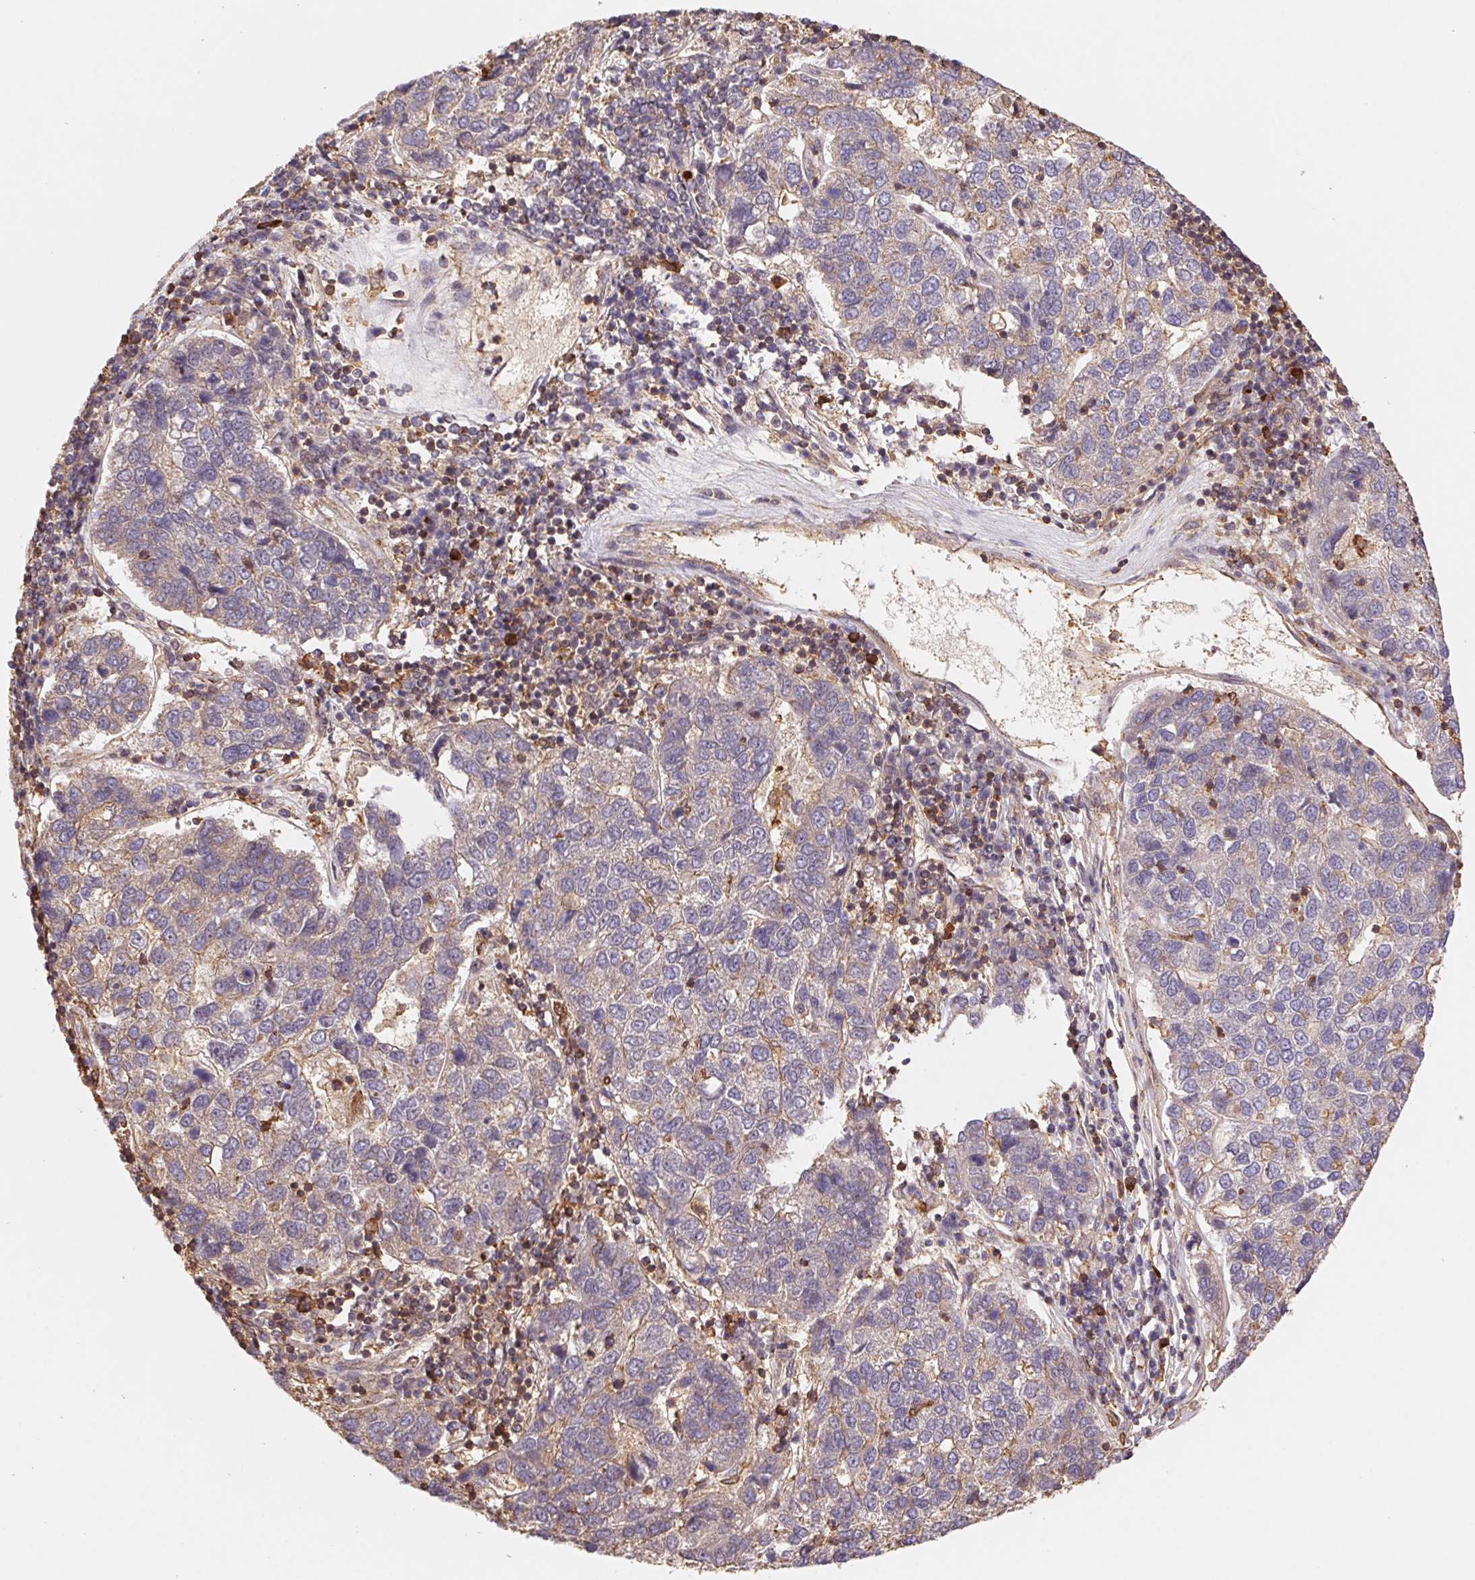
{"staining": {"intensity": "negative", "quantity": "none", "location": "none"}, "tissue": "pancreatic cancer", "cell_type": "Tumor cells", "image_type": "cancer", "snomed": [{"axis": "morphology", "description": "Adenocarcinoma, NOS"}, {"axis": "topography", "description": "Pancreas"}], "caption": "Immunohistochemistry (IHC) of pancreatic adenocarcinoma reveals no staining in tumor cells.", "gene": "ATG10", "patient": {"sex": "female", "age": 61}}